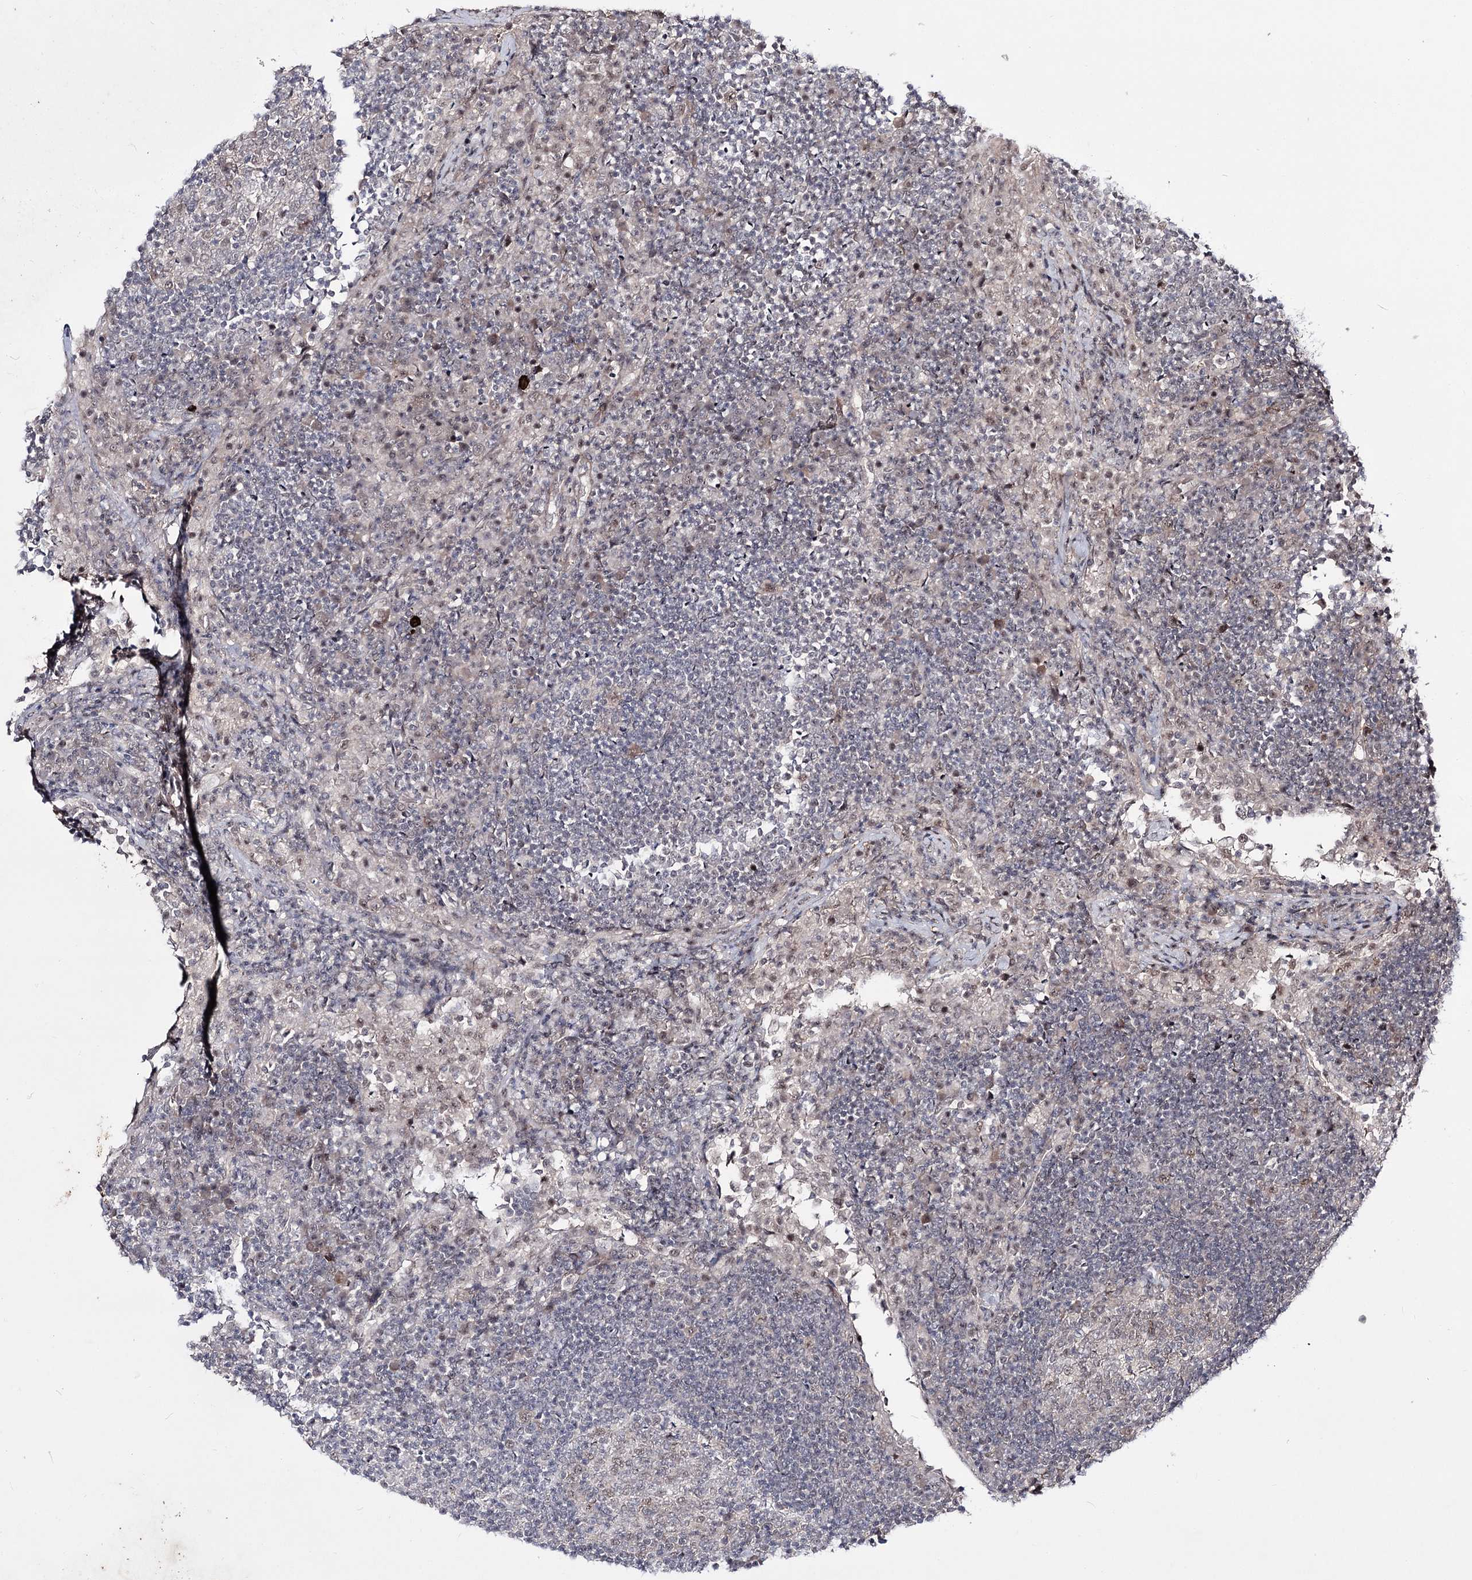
{"staining": {"intensity": "weak", "quantity": "<25%", "location": "cytoplasmic/membranous"}, "tissue": "lymph node", "cell_type": "Germinal center cells", "image_type": "normal", "snomed": [{"axis": "morphology", "description": "Normal tissue, NOS"}, {"axis": "topography", "description": "Lymph node"}], "caption": "The micrograph reveals no significant staining in germinal center cells of lymph node. (DAB immunohistochemistry (IHC) with hematoxylin counter stain).", "gene": "HOXC11", "patient": {"sex": "female", "age": 53}}